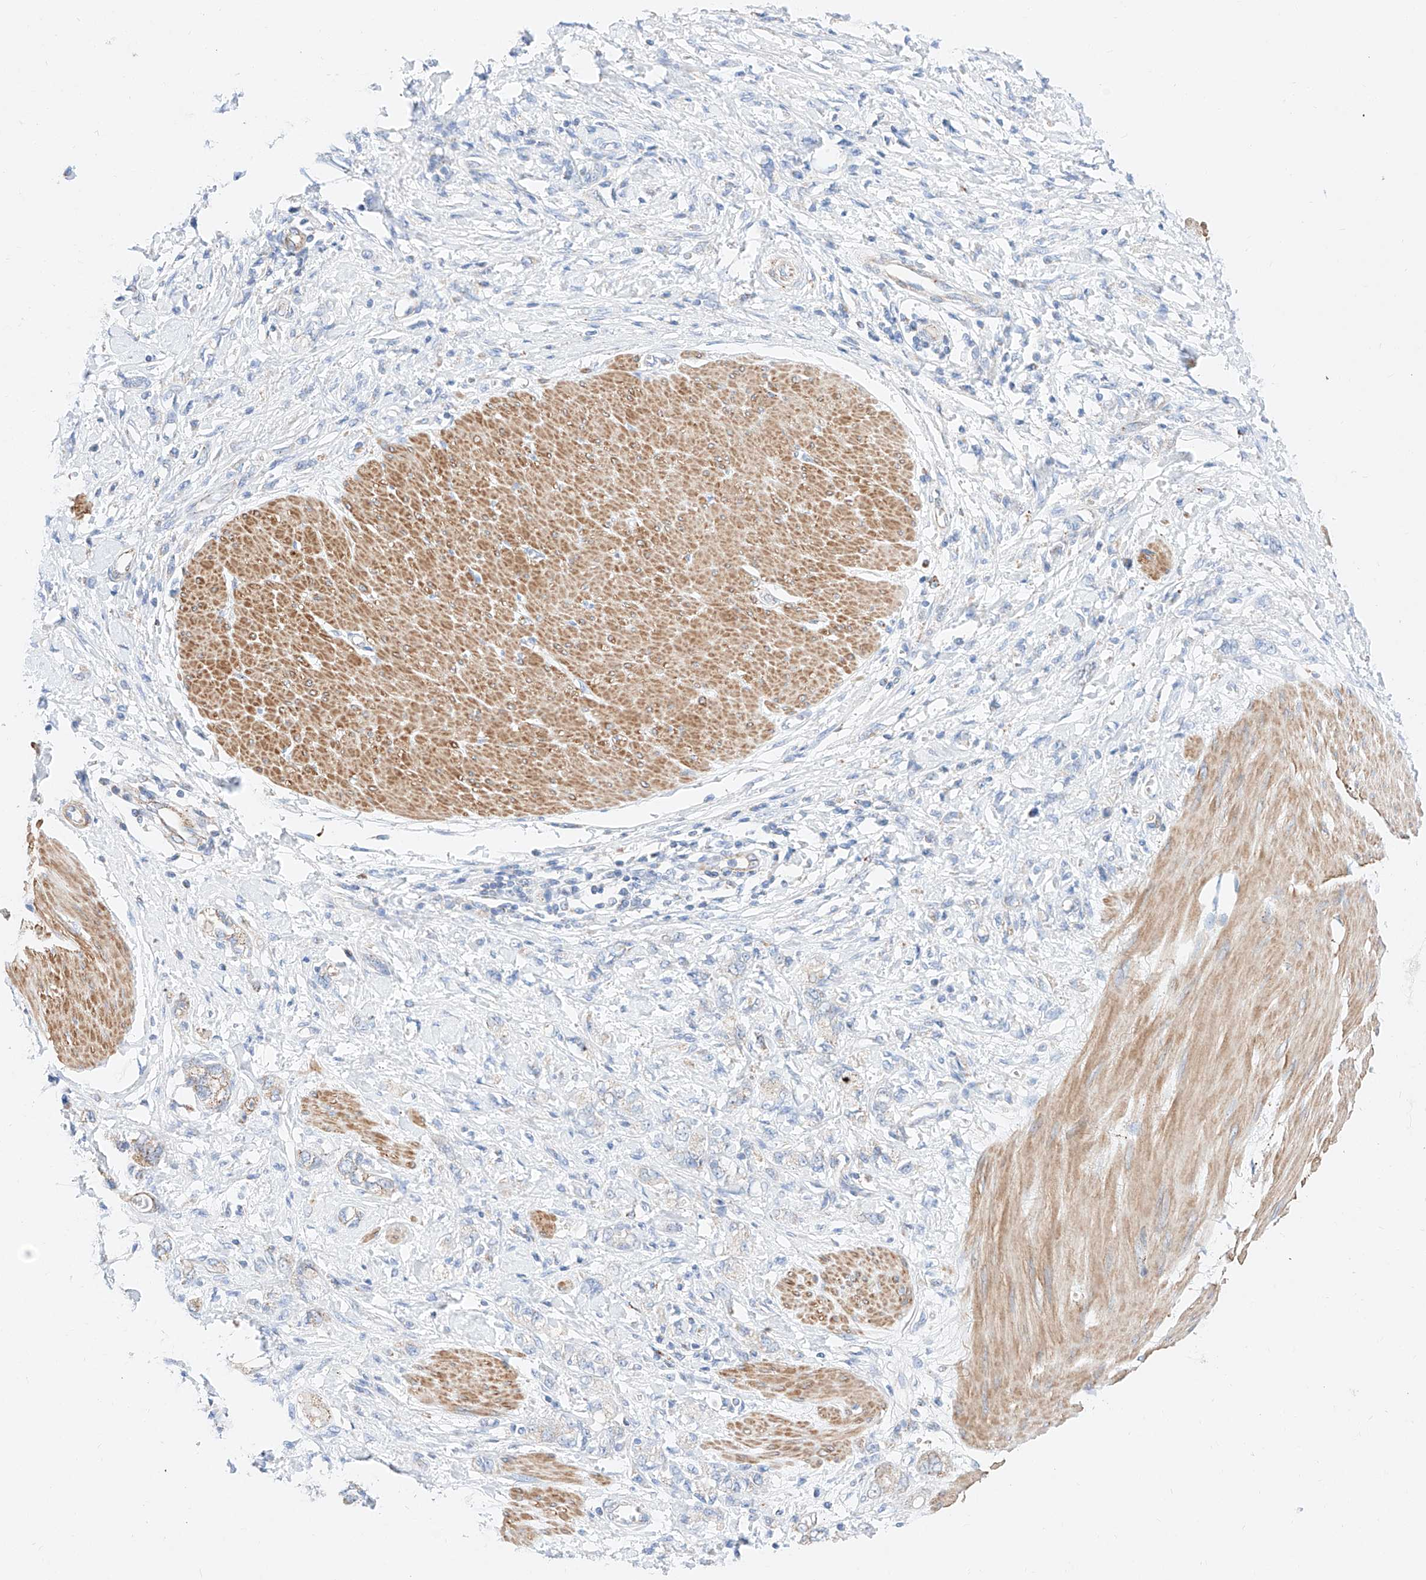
{"staining": {"intensity": "negative", "quantity": "none", "location": "none"}, "tissue": "stomach cancer", "cell_type": "Tumor cells", "image_type": "cancer", "snomed": [{"axis": "morphology", "description": "Adenocarcinoma, NOS"}, {"axis": "topography", "description": "Stomach"}], "caption": "Tumor cells are negative for protein expression in human stomach cancer. (DAB (3,3'-diaminobenzidine) immunohistochemistry, high magnification).", "gene": "C6orf62", "patient": {"sex": "female", "age": 76}}